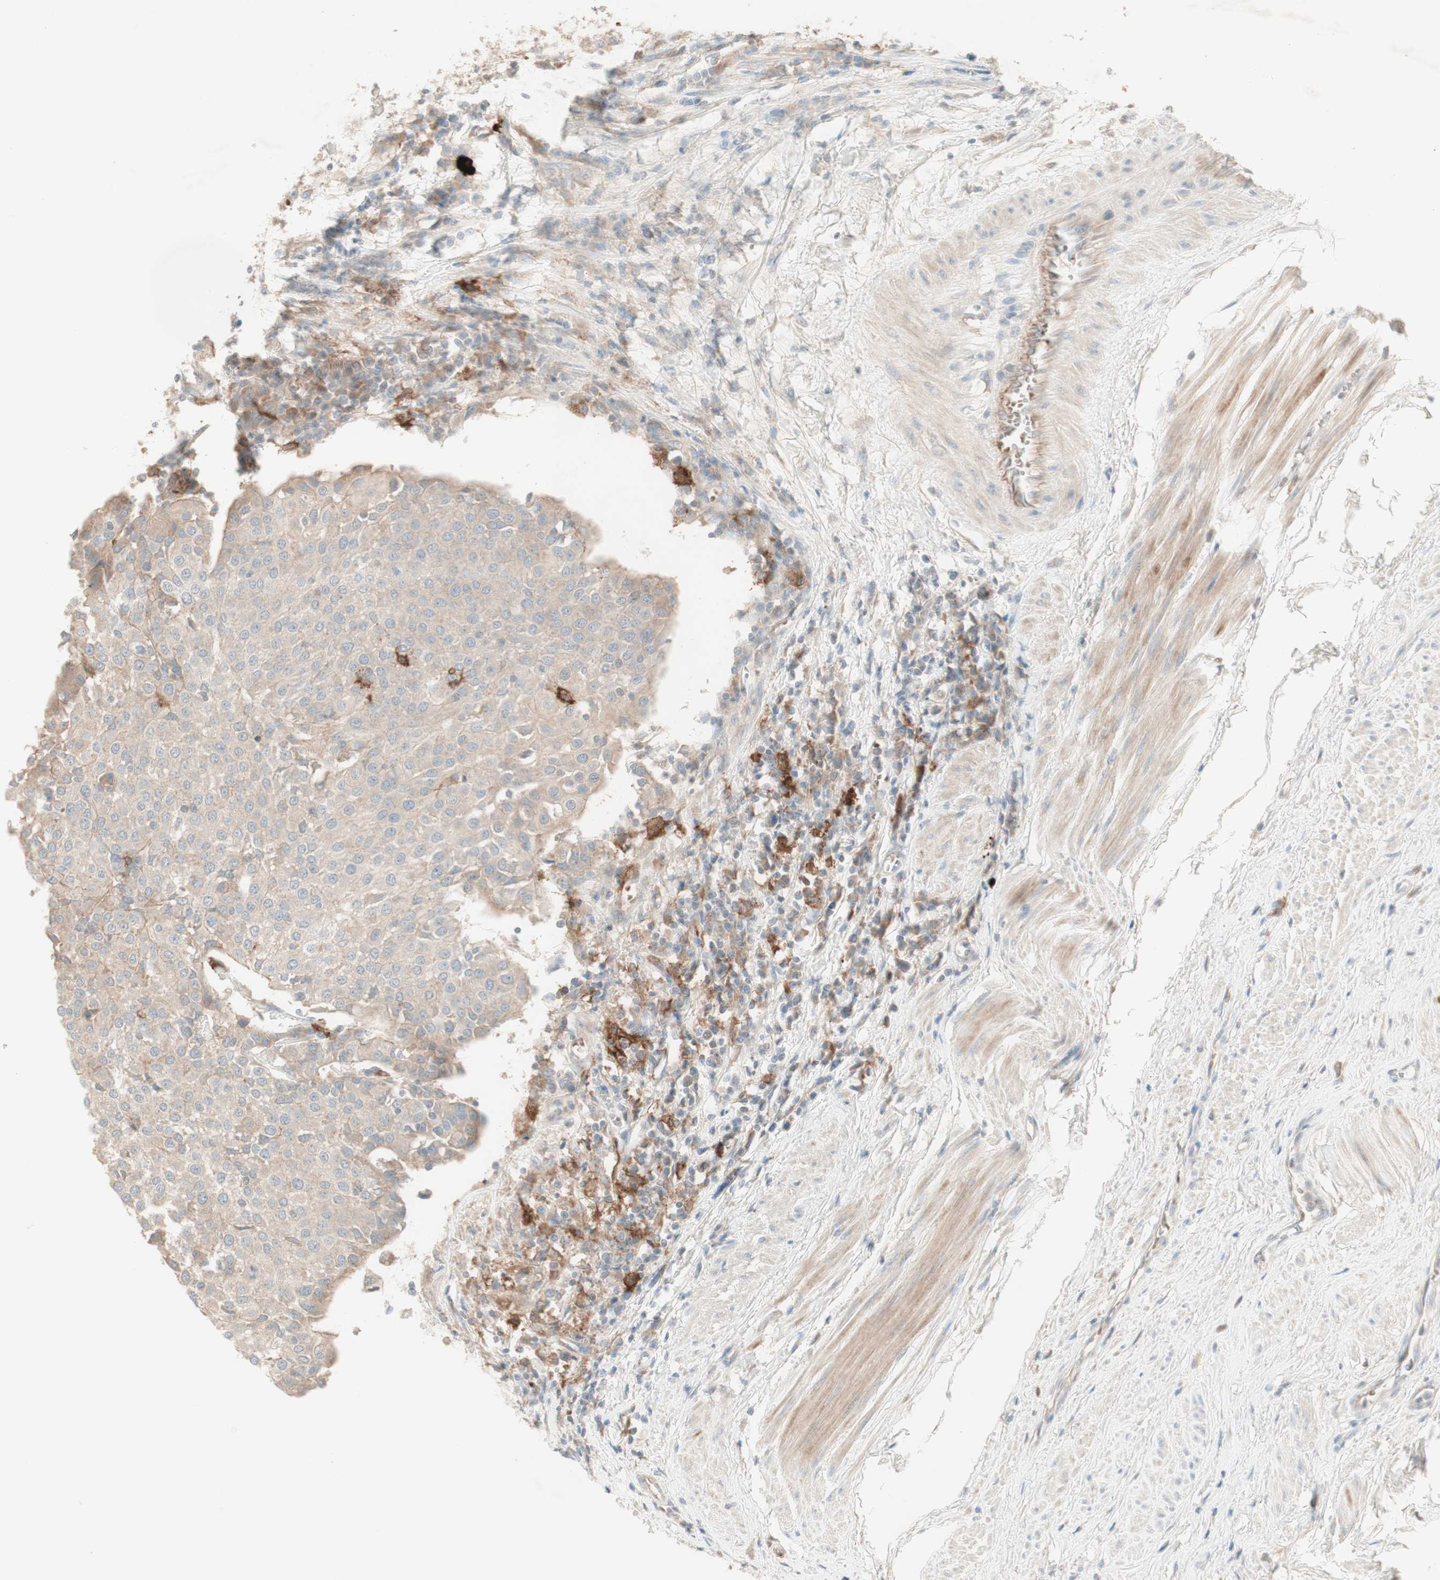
{"staining": {"intensity": "weak", "quantity": ">75%", "location": "cytoplasmic/membranous"}, "tissue": "urothelial cancer", "cell_type": "Tumor cells", "image_type": "cancer", "snomed": [{"axis": "morphology", "description": "Urothelial carcinoma, High grade"}, {"axis": "topography", "description": "Urinary bladder"}], "caption": "Weak cytoplasmic/membranous protein positivity is seen in about >75% of tumor cells in urothelial cancer. The staining is performed using DAB brown chromogen to label protein expression. The nuclei are counter-stained blue using hematoxylin.", "gene": "PTGER4", "patient": {"sex": "female", "age": 85}}